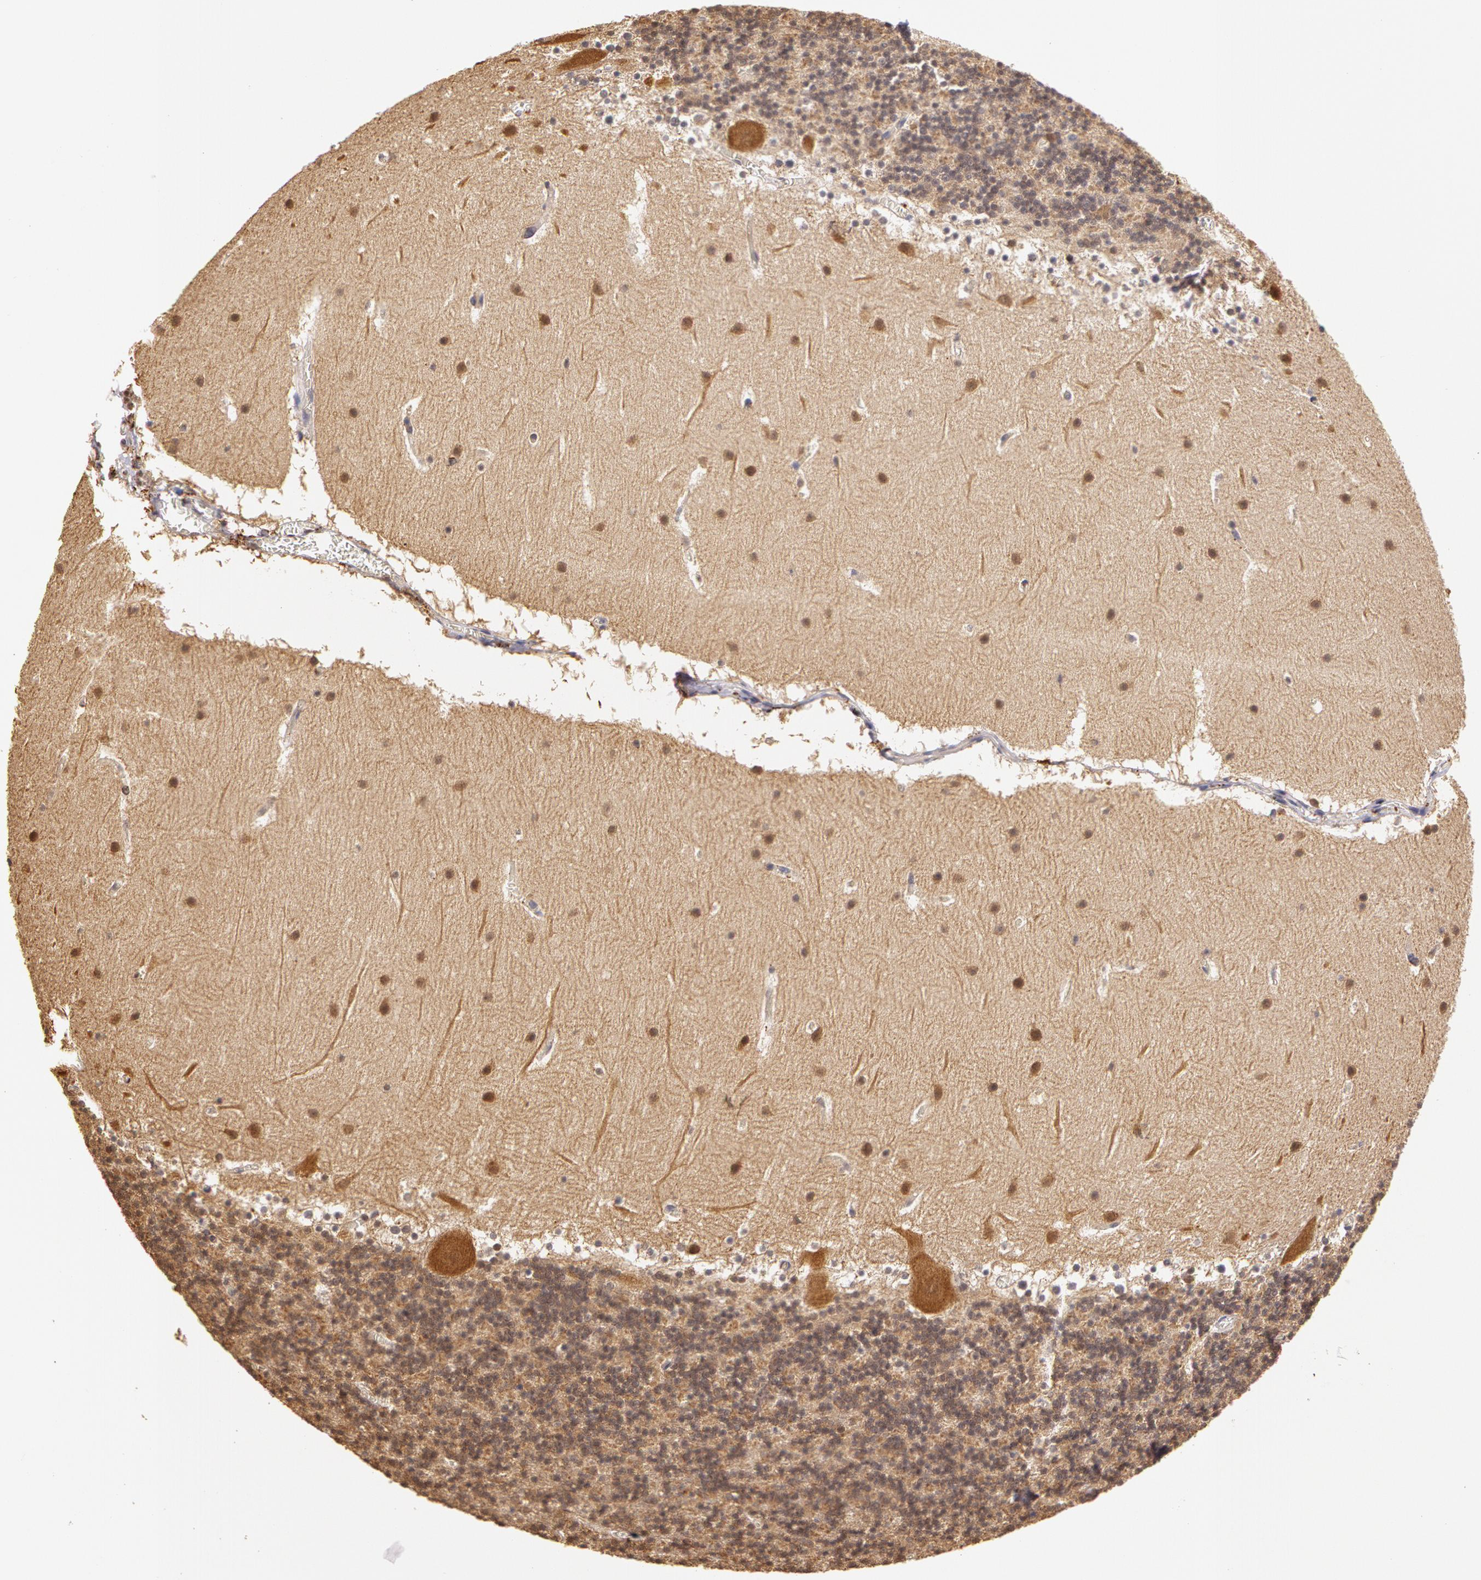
{"staining": {"intensity": "negative", "quantity": "none", "location": "none"}, "tissue": "cerebellum", "cell_type": "Cells in granular layer", "image_type": "normal", "snomed": [{"axis": "morphology", "description": "Normal tissue, NOS"}, {"axis": "topography", "description": "Cerebellum"}], "caption": "Image shows no protein positivity in cells in granular layer of unremarkable cerebellum. (DAB IHC with hematoxylin counter stain).", "gene": "AHSA1", "patient": {"sex": "male", "age": 45}}